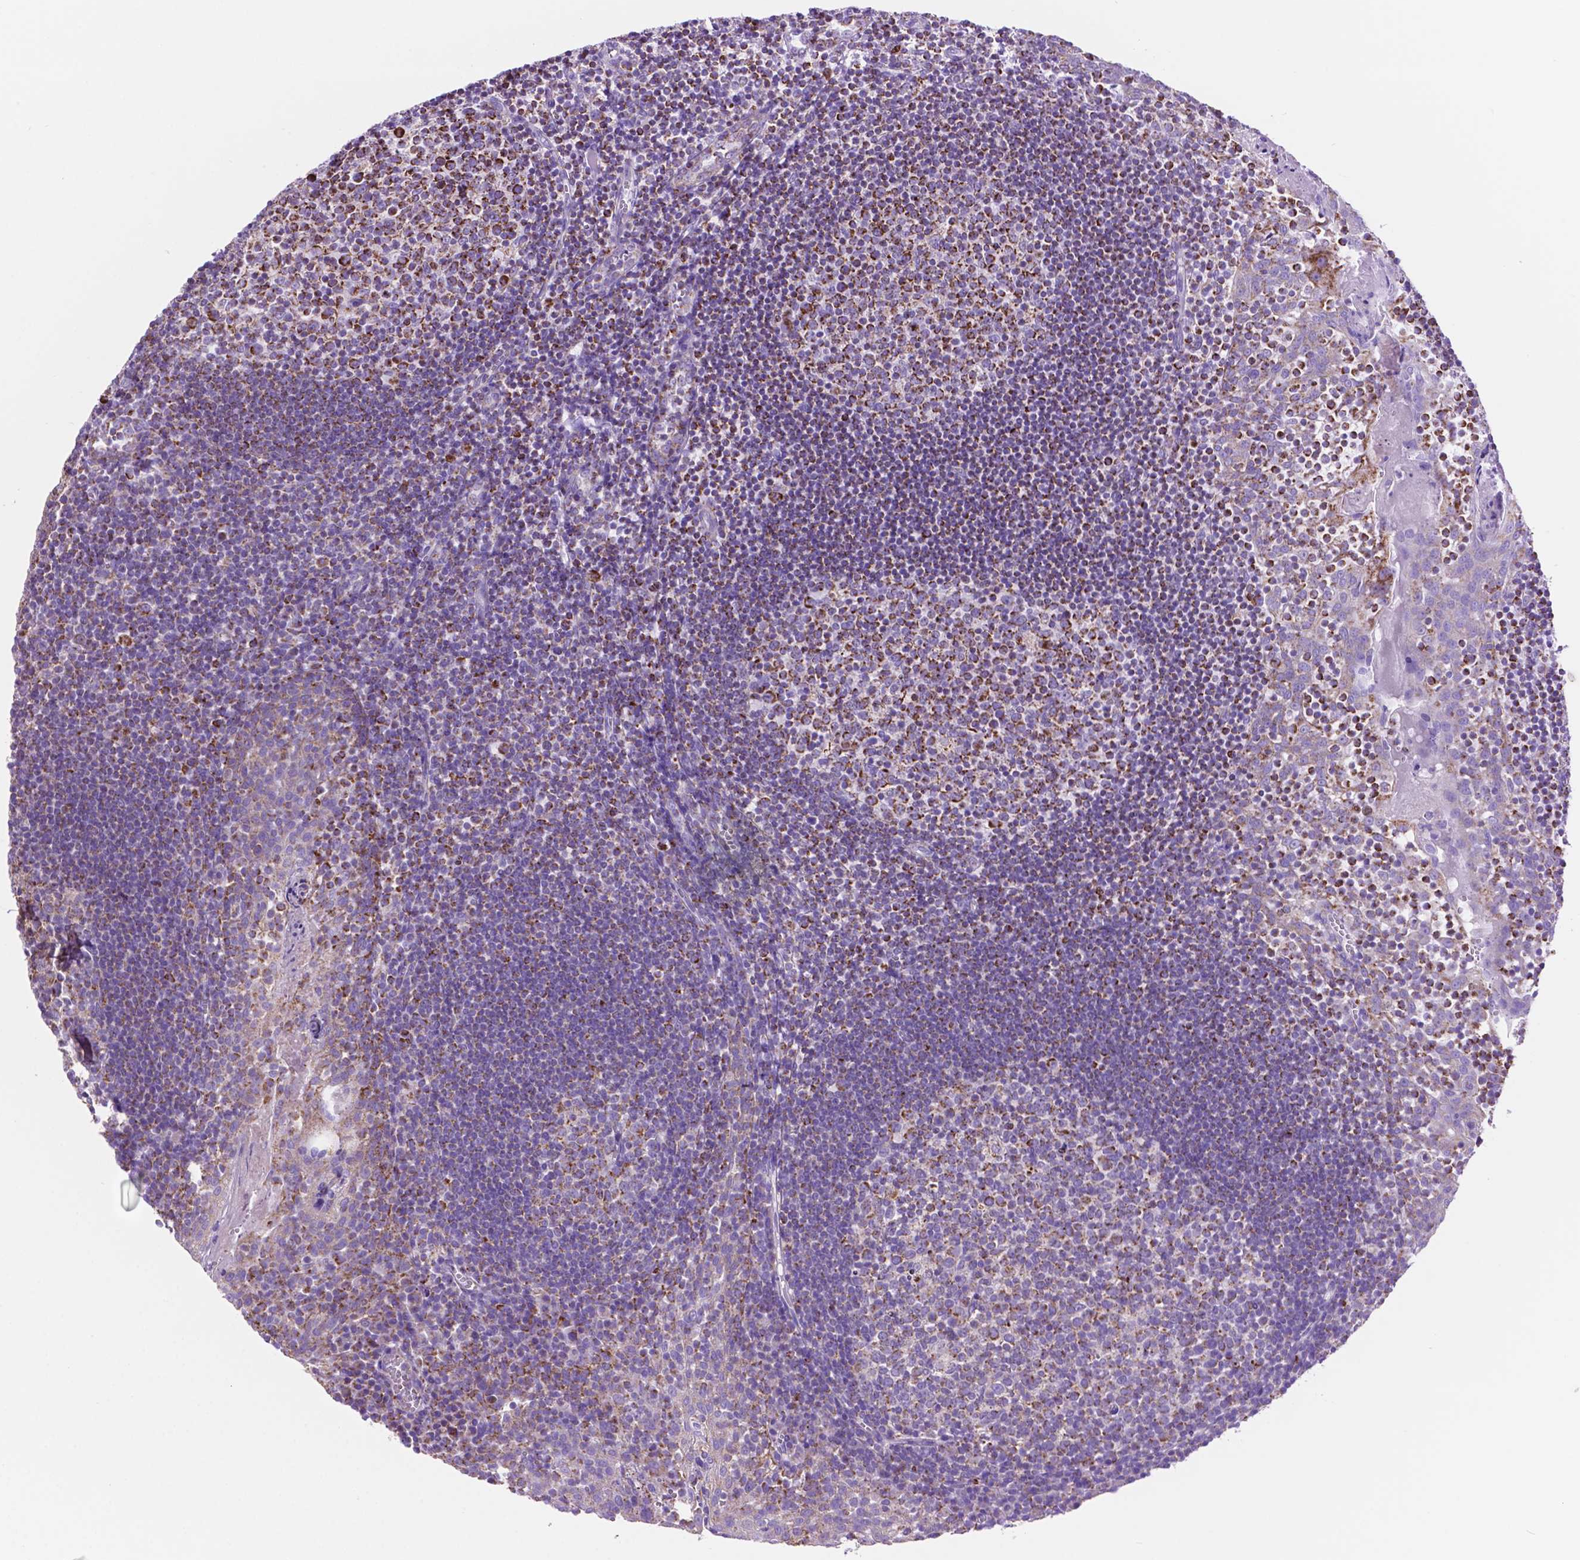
{"staining": {"intensity": "strong", "quantity": "25%-75%", "location": "cytoplasmic/membranous"}, "tissue": "lymph node", "cell_type": "Germinal center cells", "image_type": "normal", "snomed": [{"axis": "morphology", "description": "Normal tissue, NOS"}, {"axis": "topography", "description": "Lymph node"}], "caption": "A high amount of strong cytoplasmic/membranous positivity is appreciated in about 25%-75% of germinal center cells in unremarkable lymph node.", "gene": "GDPD5", "patient": {"sex": "female", "age": 21}}